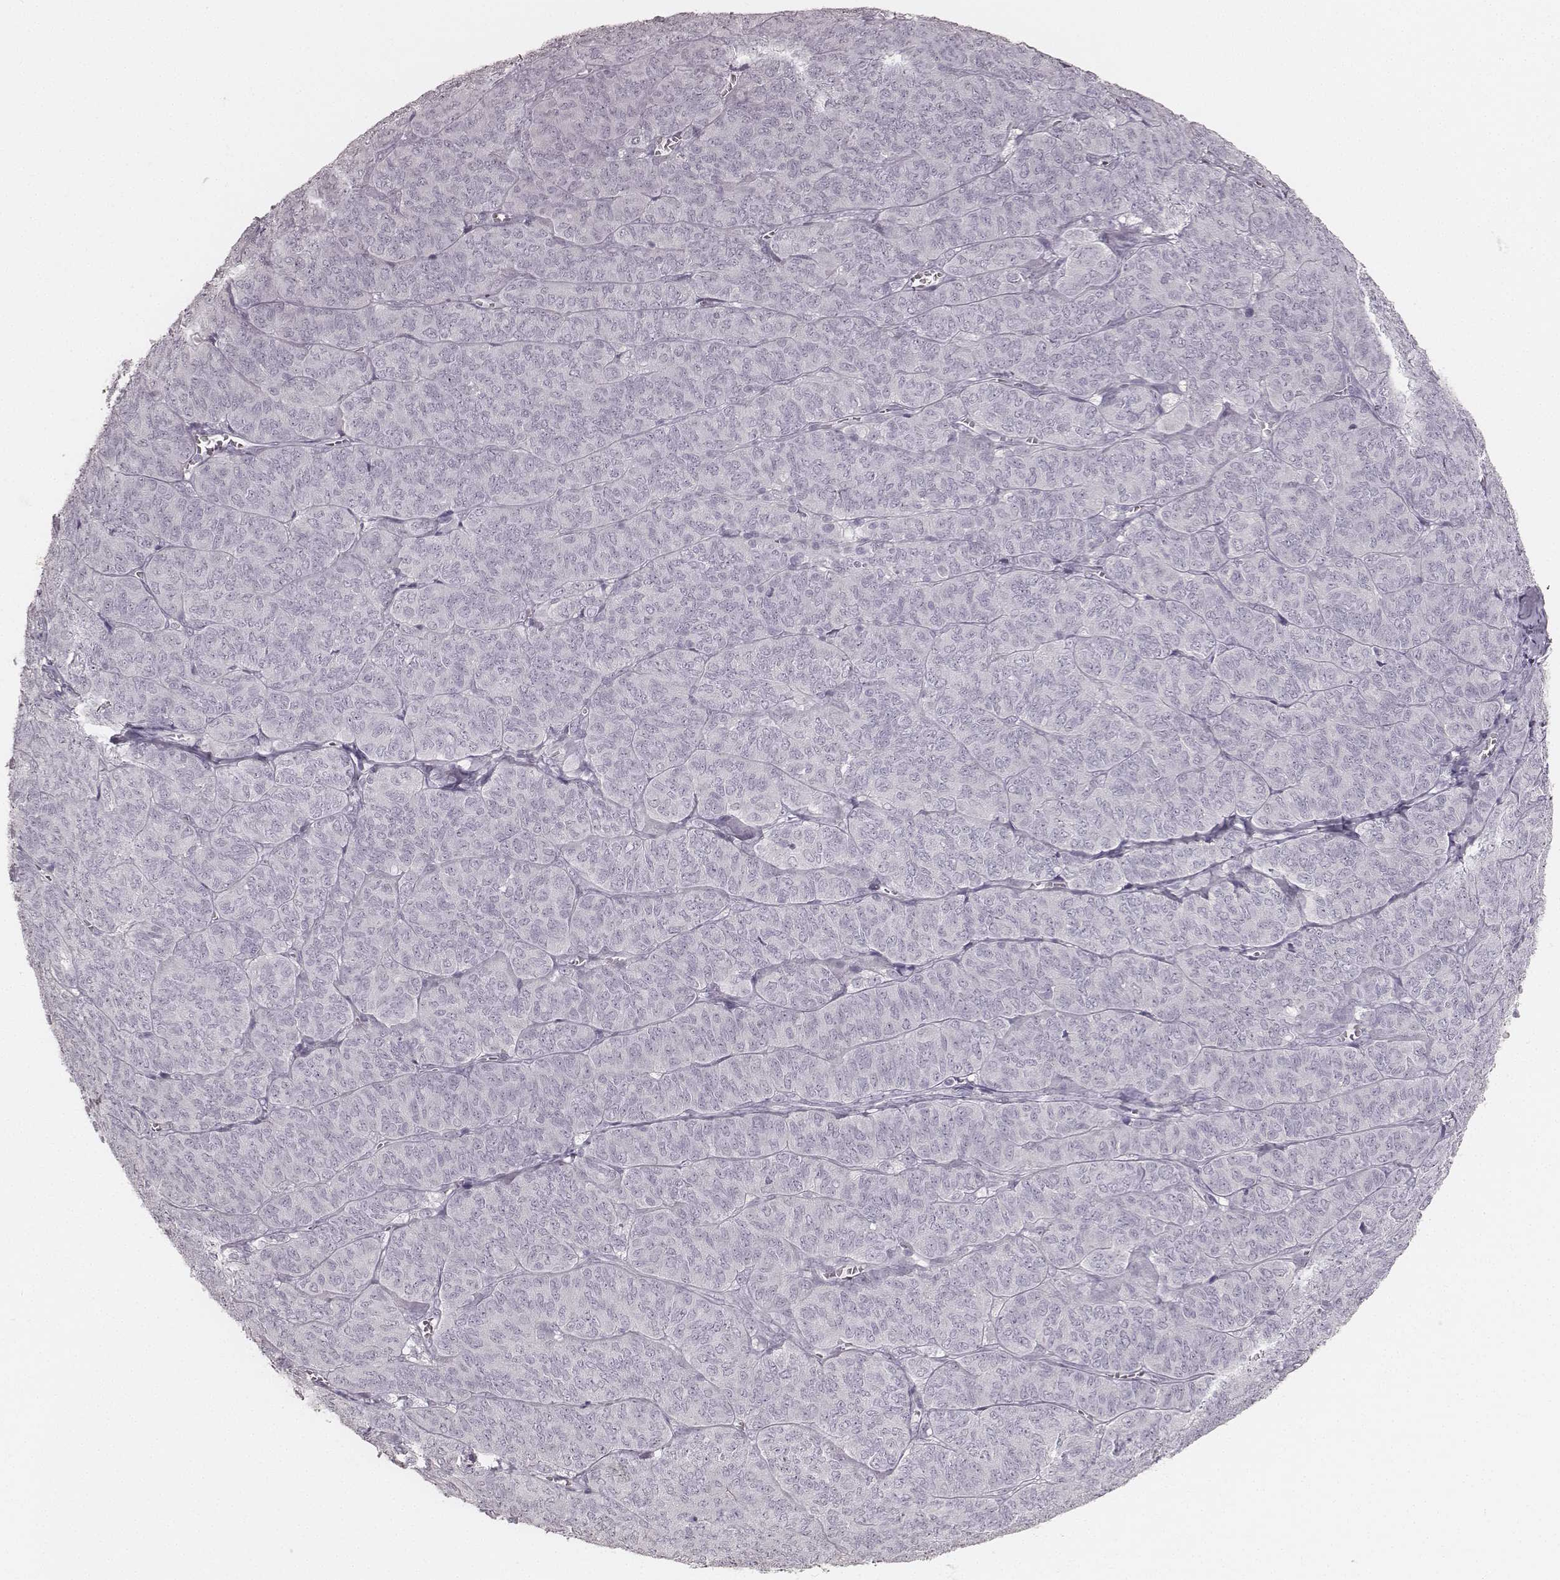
{"staining": {"intensity": "negative", "quantity": "none", "location": "none"}, "tissue": "ovarian cancer", "cell_type": "Tumor cells", "image_type": "cancer", "snomed": [{"axis": "morphology", "description": "Carcinoma, endometroid"}, {"axis": "topography", "description": "Ovary"}], "caption": "Immunohistochemical staining of ovarian cancer (endometroid carcinoma) reveals no significant staining in tumor cells. (Brightfield microscopy of DAB (3,3'-diaminobenzidine) IHC at high magnification).", "gene": "KRT34", "patient": {"sex": "female", "age": 80}}